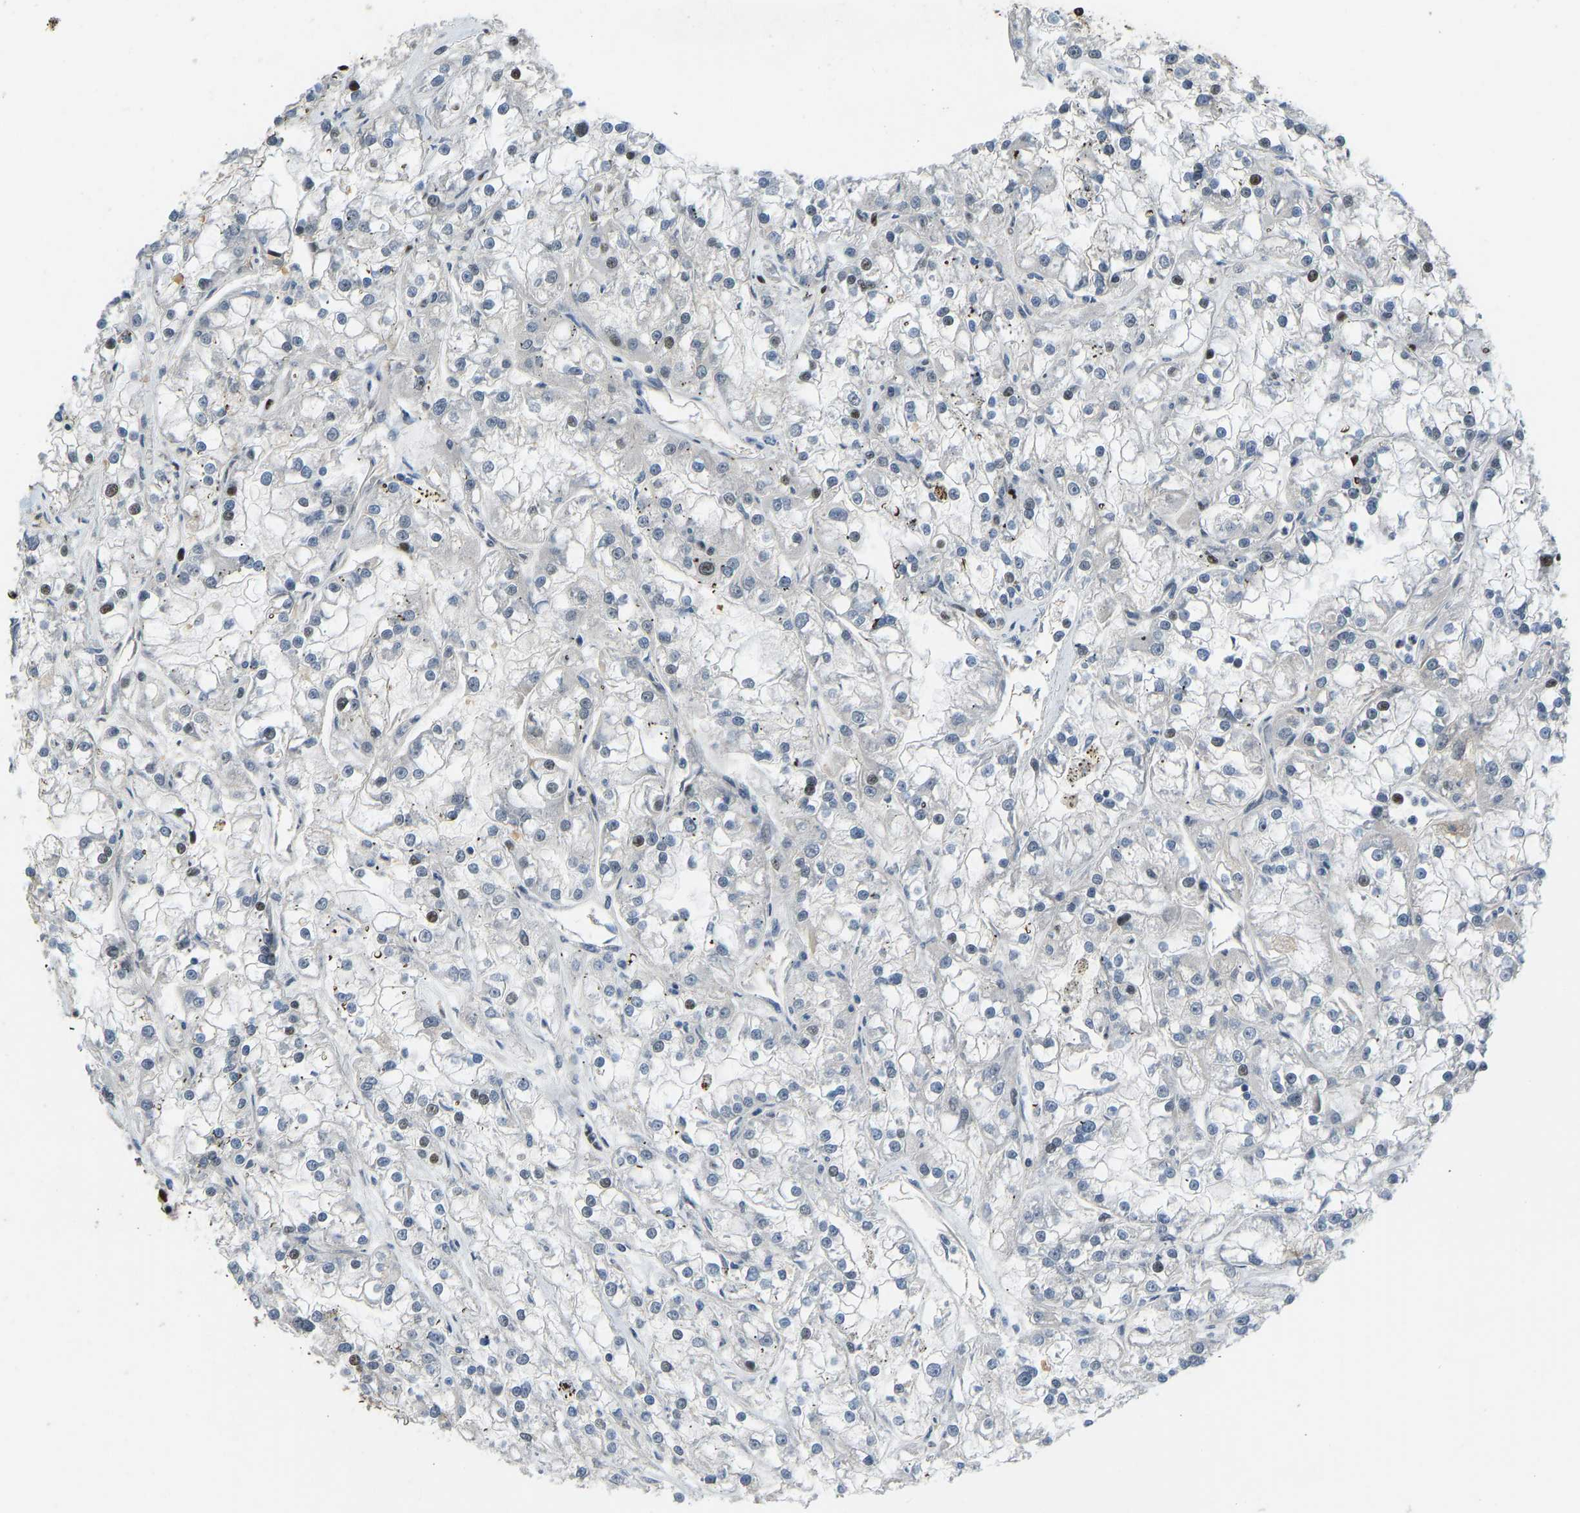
{"staining": {"intensity": "moderate", "quantity": "<25%", "location": "nuclear"}, "tissue": "renal cancer", "cell_type": "Tumor cells", "image_type": "cancer", "snomed": [{"axis": "morphology", "description": "Adenocarcinoma, NOS"}, {"axis": "topography", "description": "Kidney"}], "caption": "DAB immunohistochemical staining of renal adenocarcinoma displays moderate nuclear protein expression in approximately <25% of tumor cells. The protein of interest is shown in brown color, while the nuclei are stained blue.", "gene": "FOXK1", "patient": {"sex": "female", "age": 52}}